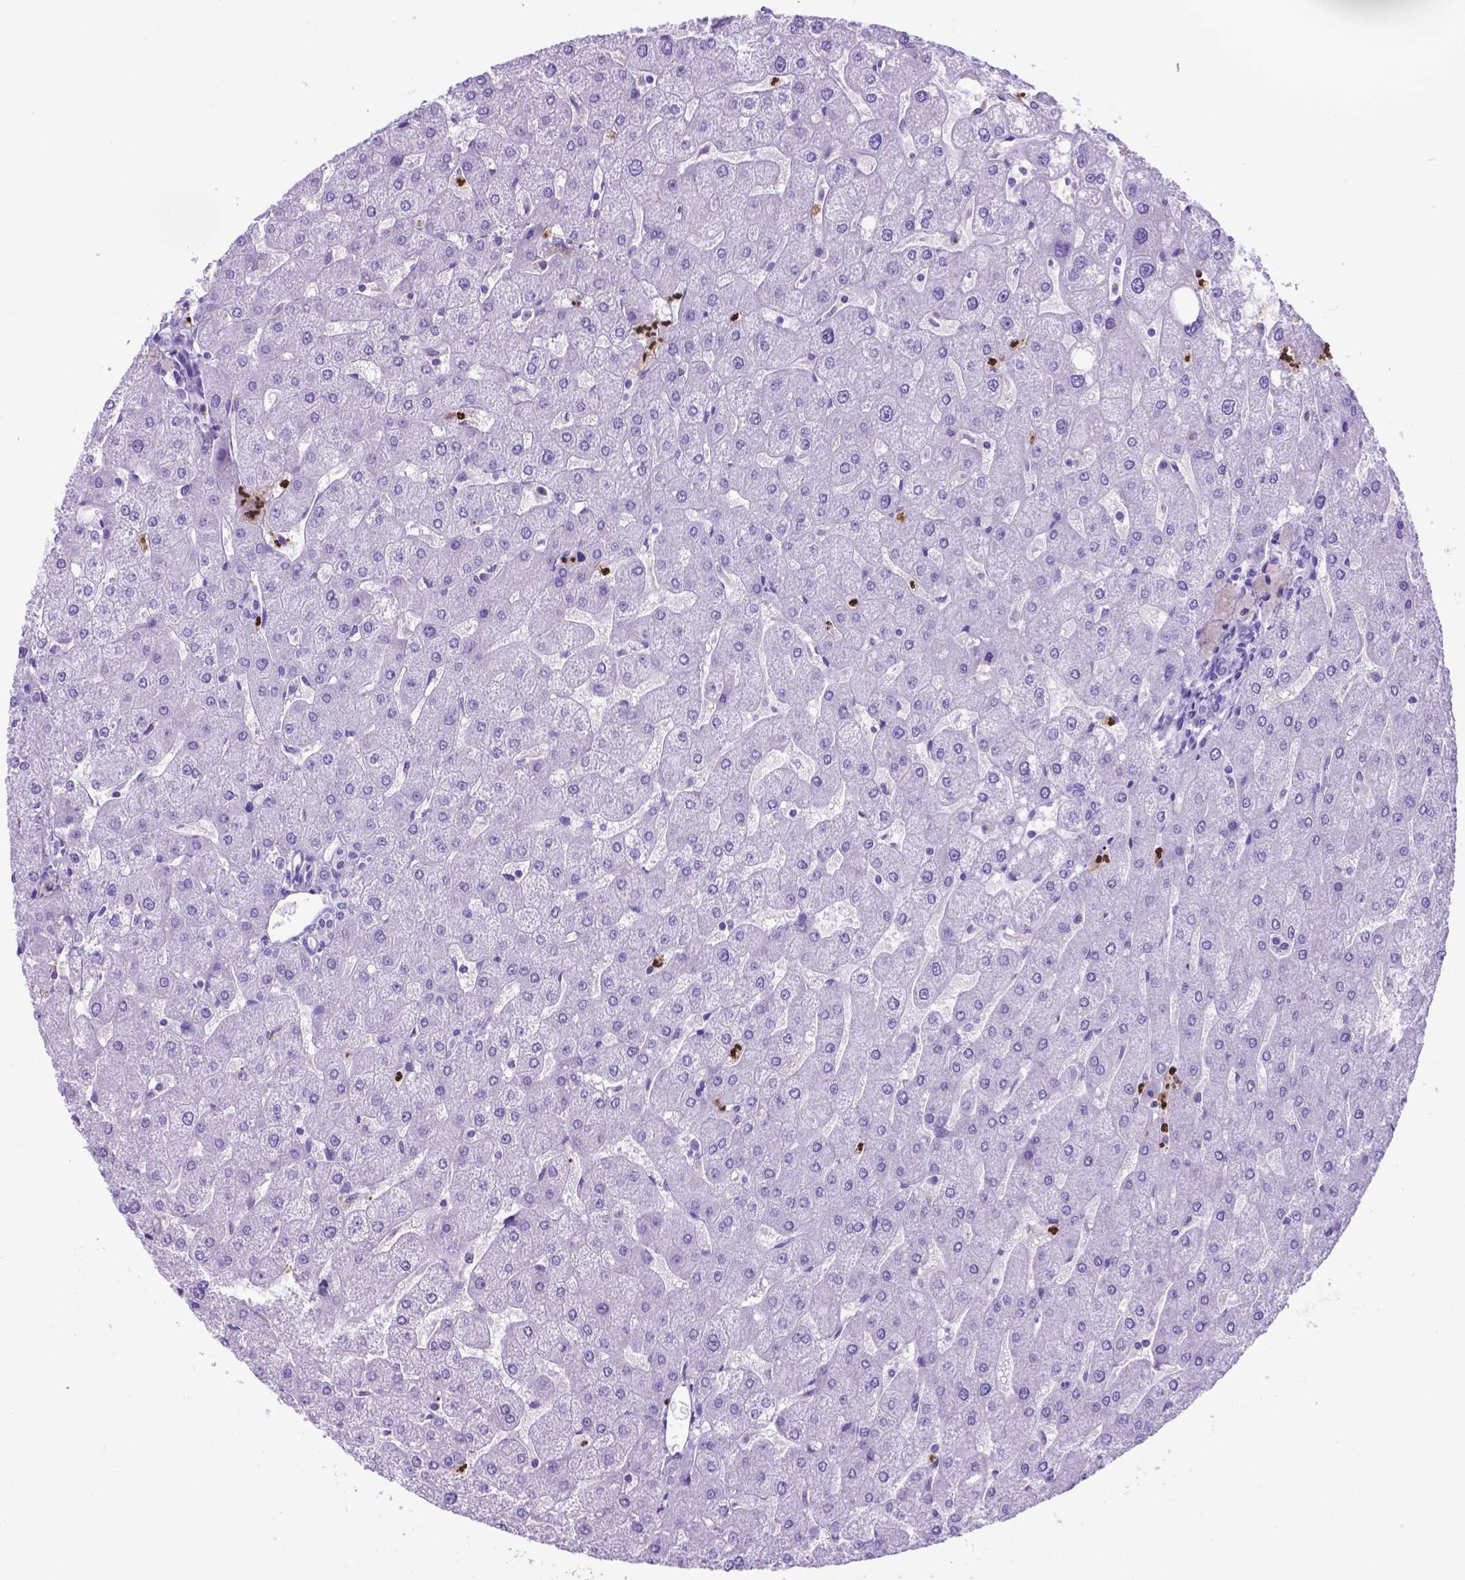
{"staining": {"intensity": "negative", "quantity": "none", "location": "none"}, "tissue": "liver", "cell_type": "Cholangiocytes", "image_type": "normal", "snomed": [{"axis": "morphology", "description": "Normal tissue, NOS"}, {"axis": "topography", "description": "Liver"}], "caption": "This is a micrograph of immunohistochemistry (IHC) staining of normal liver, which shows no positivity in cholangiocytes.", "gene": "LZTR1", "patient": {"sex": "male", "age": 67}}